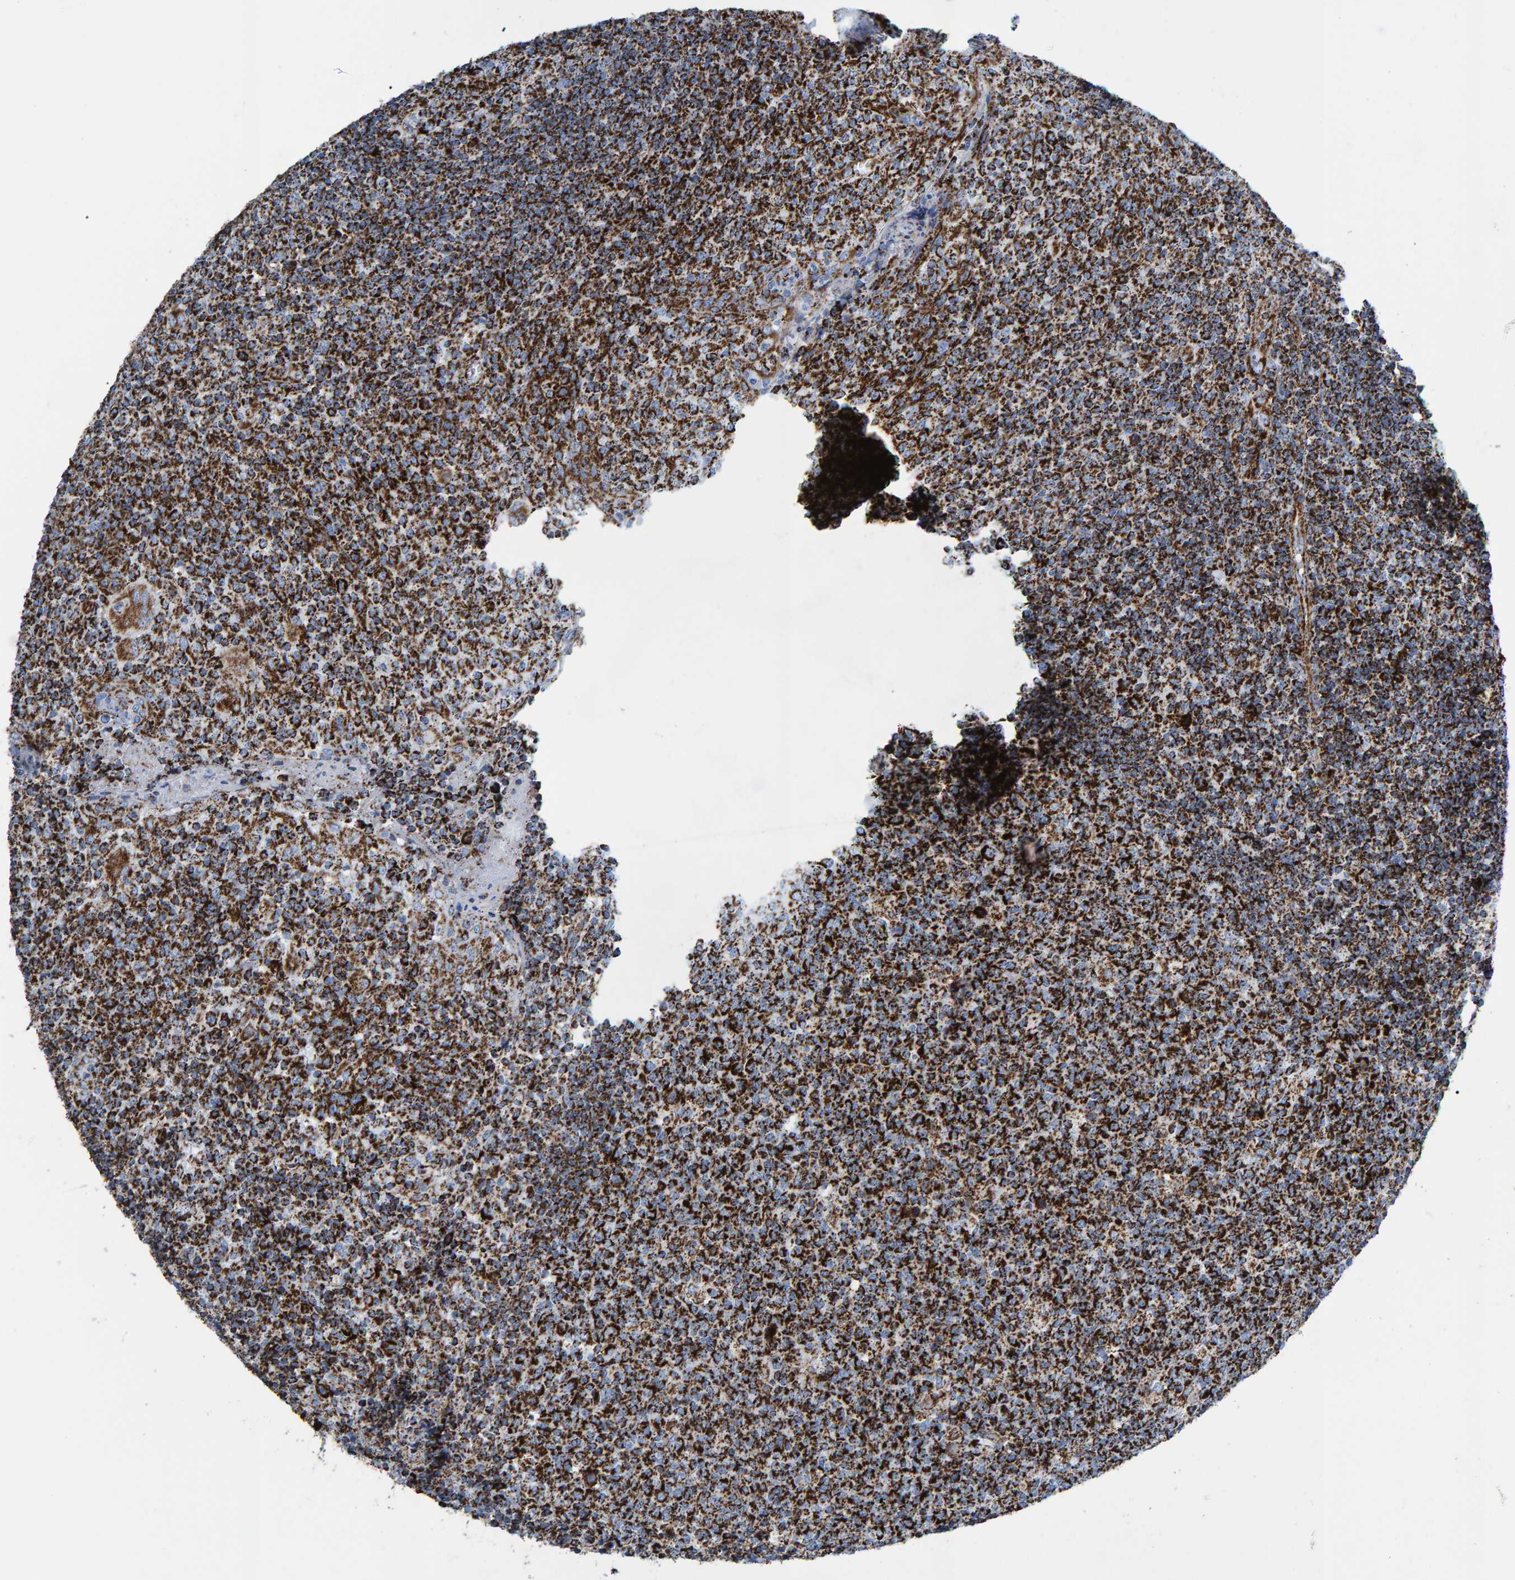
{"staining": {"intensity": "strong", "quantity": ">75%", "location": "cytoplasmic/membranous"}, "tissue": "tonsil", "cell_type": "Germinal center cells", "image_type": "normal", "snomed": [{"axis": "morphology", "description": "Normal tissue, NOS"}, {"axis": "topography", "description": "Tonsil"}], "caption": "About >75% of germinal center cells in normal human tonsil exhibit strong cytoplasmic/membranous protein staining as visualized by brown immunohistochemical staining.", "gene": "ENSG00000262660", "patient": {"sex": "female", "age": 19}}